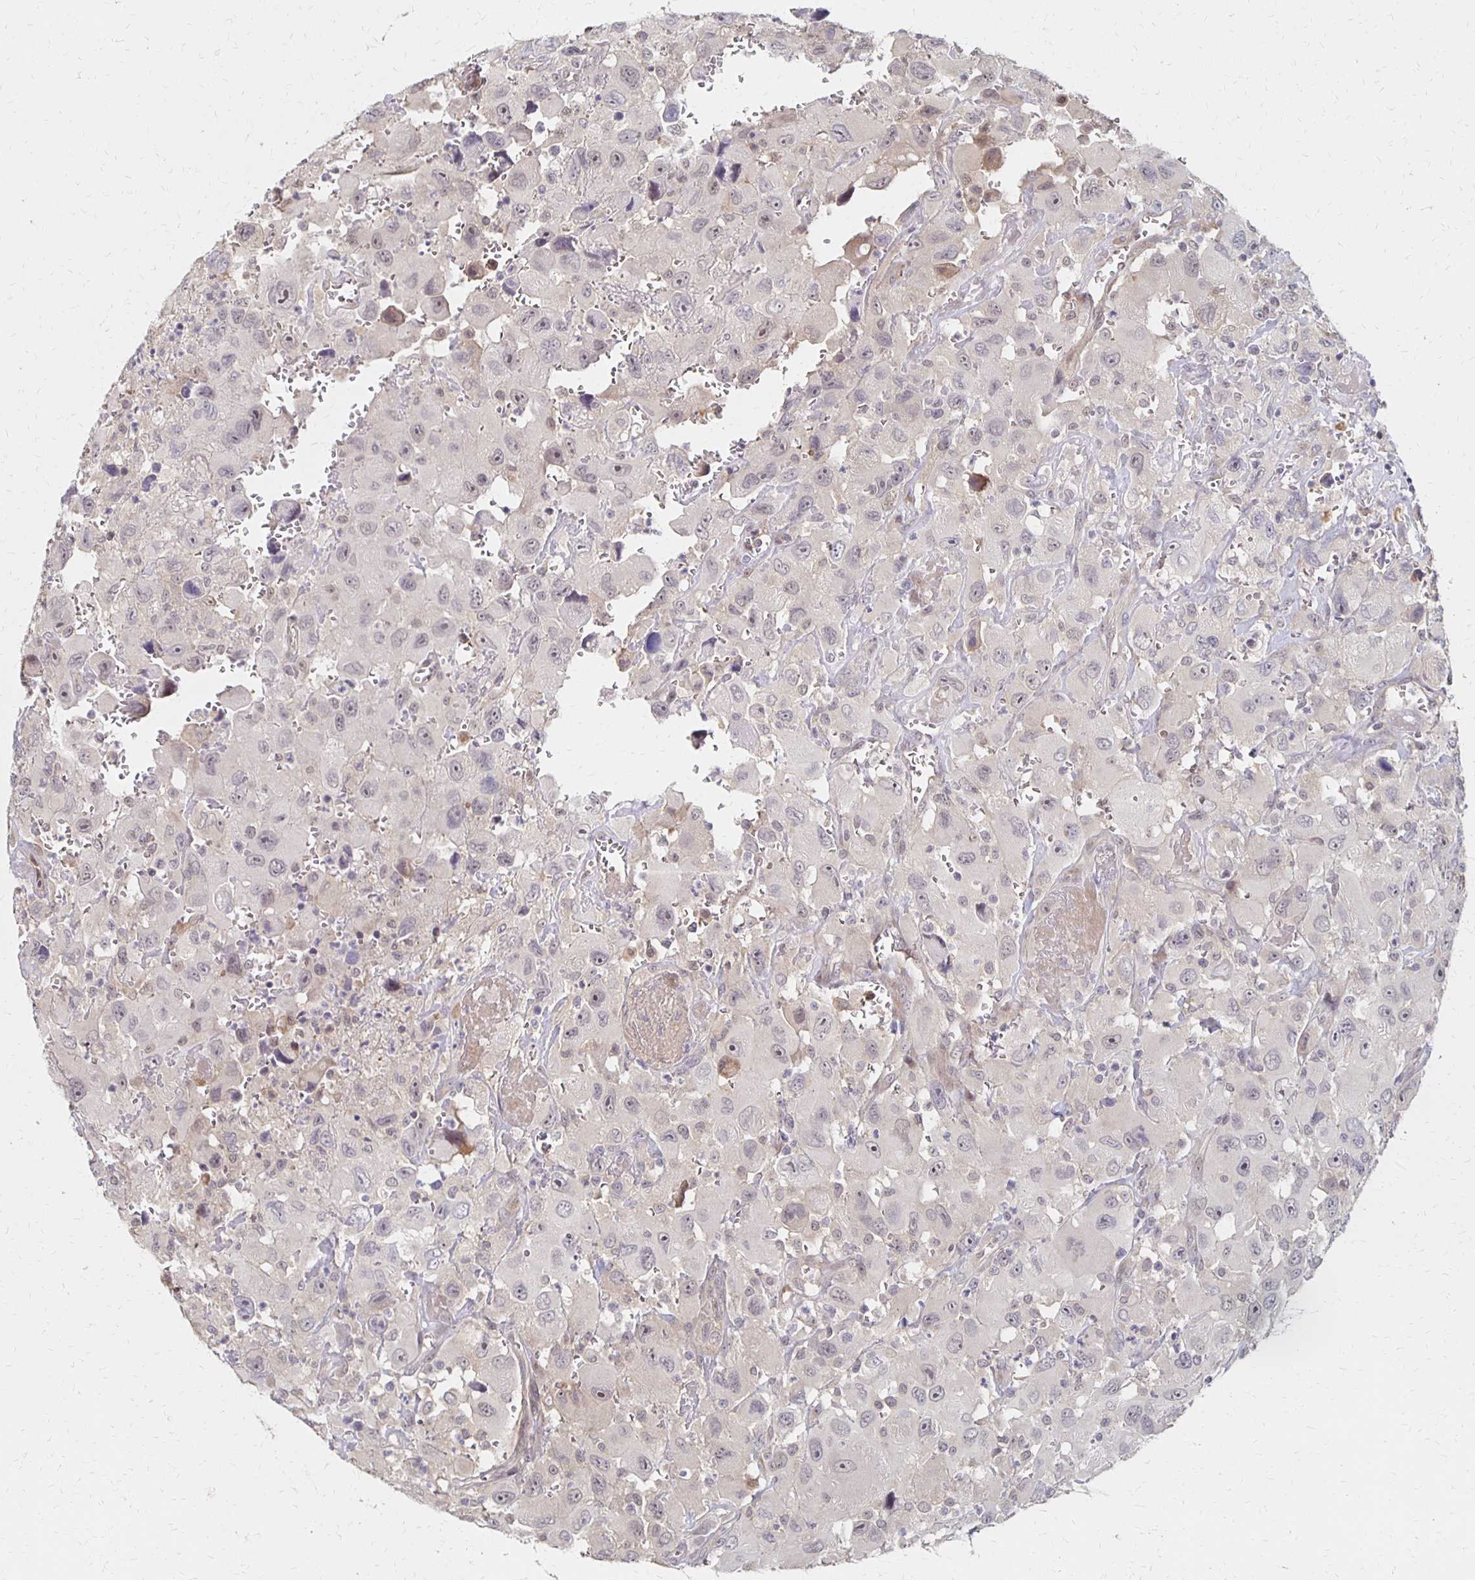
{"staining": {"intensity": "weak", "quantity": "<25%", "location": "nuclear"}, "tissue": "head and neck cancer", "cell_type": "Tumor cells", "image_type": "cancer", "snomed": [{"axis": "morphology", "description": "Squamous cell carcinoma, NOS"}, {"axis": "morphology", "description": "Squamous cell carcinoma, metastatic, NOS"}, {"axis": "topography", "description": "Oral tissue"}, {"axis": "topography", "description": "Head-Neck"}], "caption": "Photomicrograph shows no protein expression in tumor cells of head and neck cancer tissue.", "gene": "PRKCB", "patient": {"sex": "female", "age": 85}}